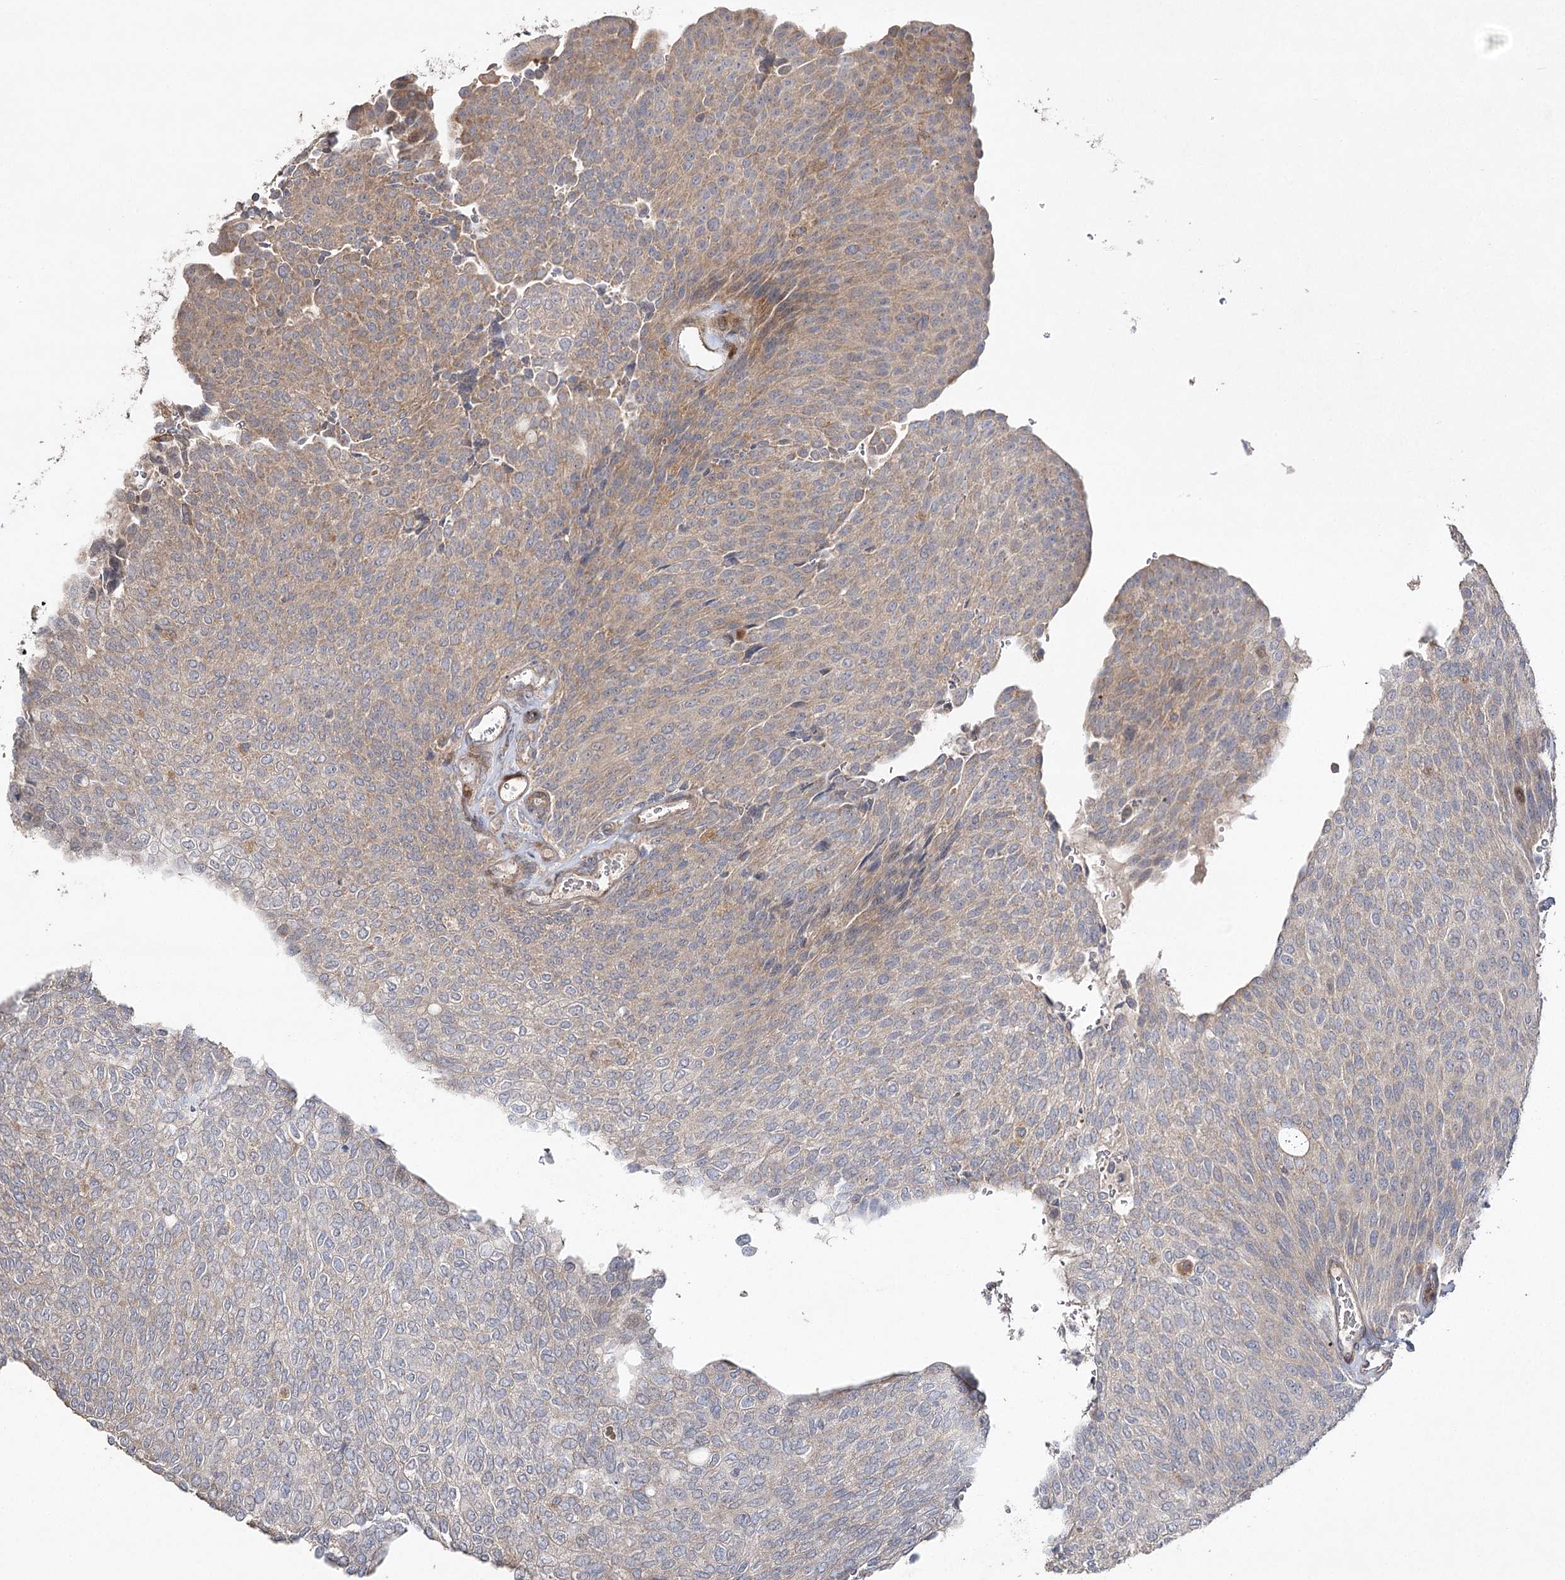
{"staining": {"intensity": "weak", "quantity": ">75%", "location": "cytoplasmic/membranous"}, "tissue": "urothelial cancer", "cell_type": "Tumor cells", "image_type": "cancer", "snomed": [{"axis": "morphology", "description": "Urothelial carcinoma, Low grade"}, {"axis": "topography", "description": "Urinary bladder"}], "caption": "This is a histology image of immunohistochemistry (IHC) staining of low-grade urothelial carcinoma, which shows weak expression in the cytoplasmic/membranous of tumor cells.", "gene": "OBSL1", "patient": {"sex": "female", "age": 79}}